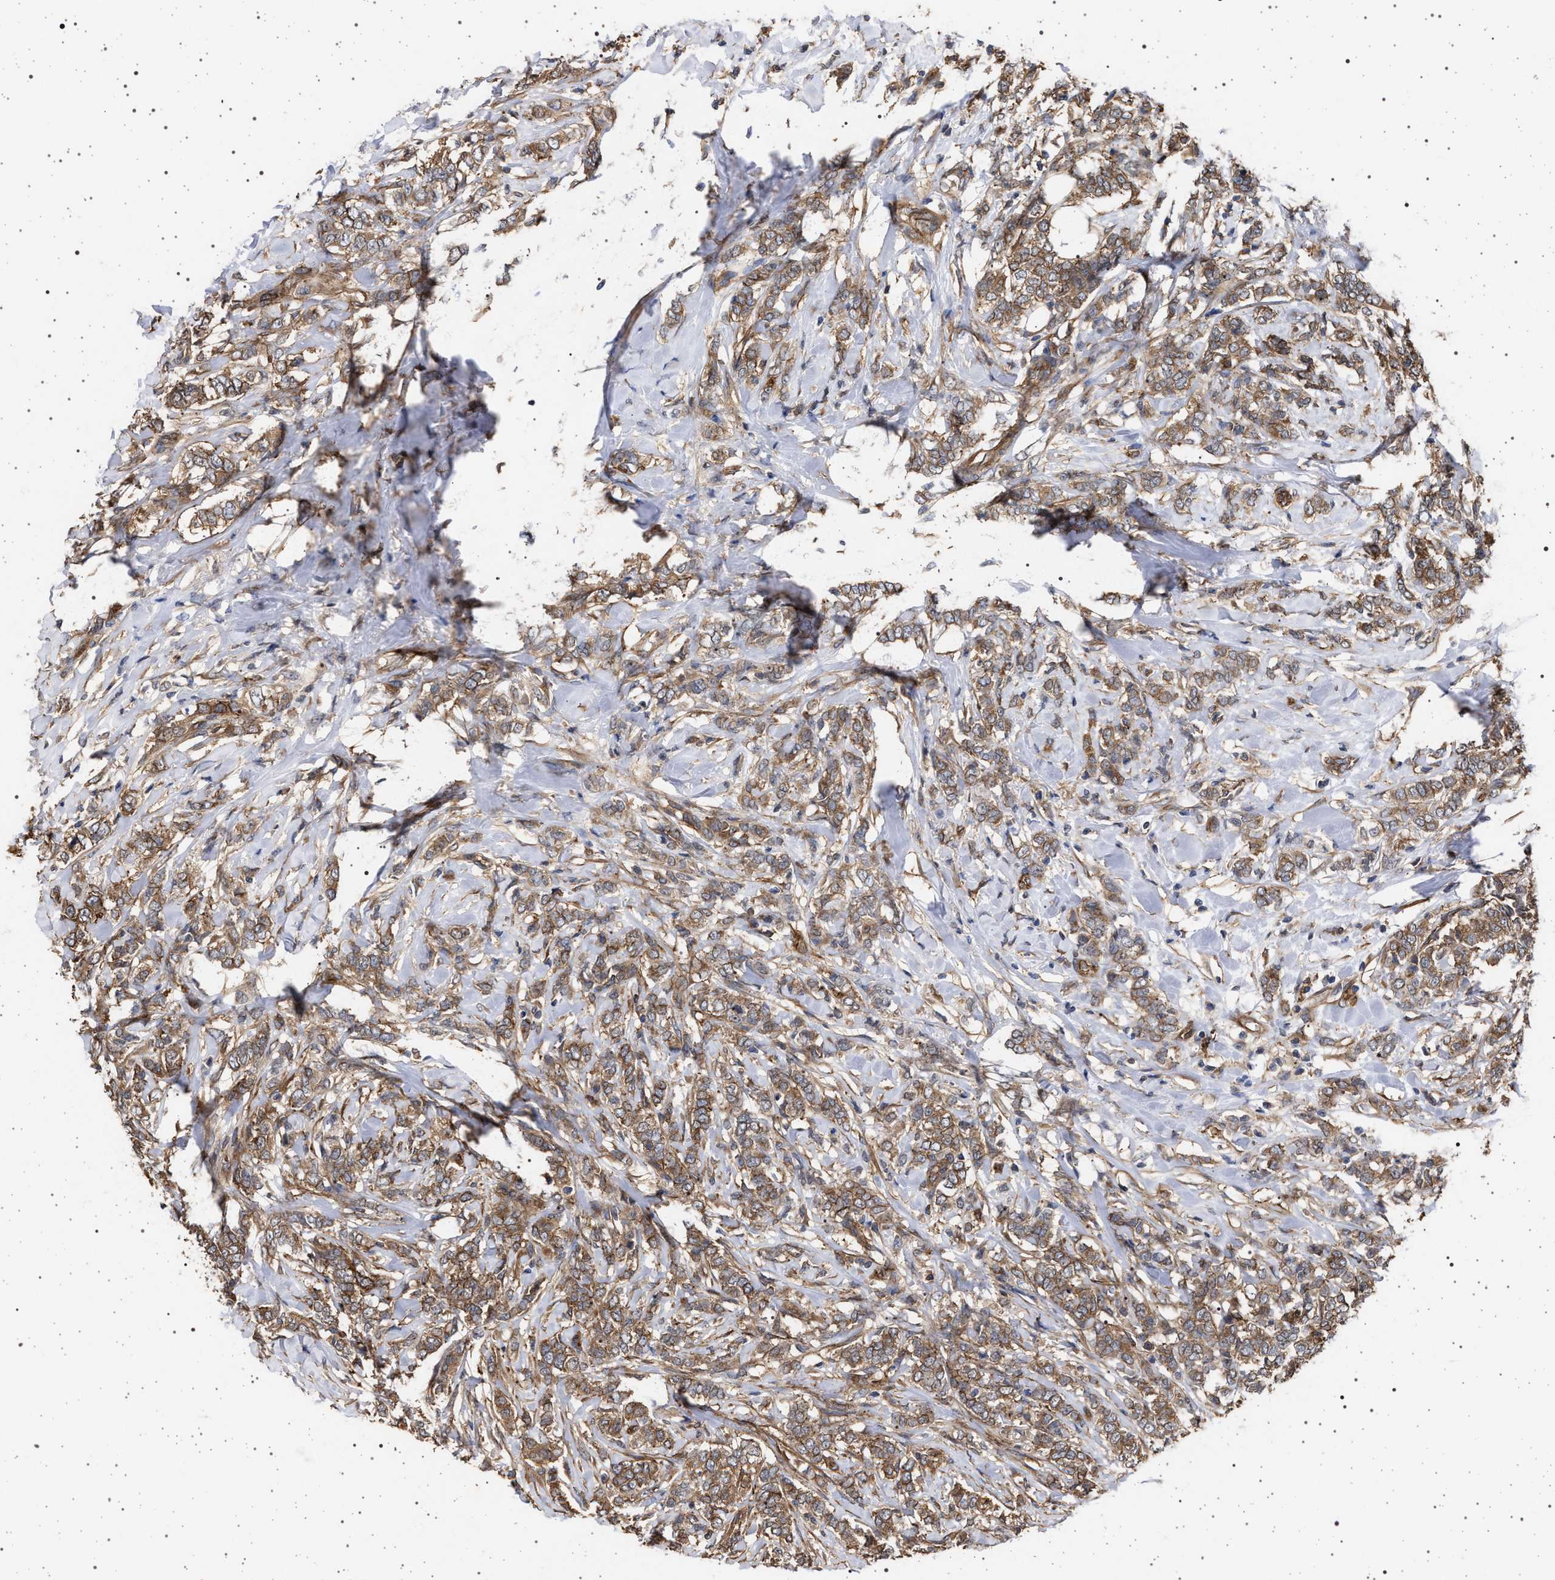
{"staining": {"intensity": "moderate", "quantity": ">75%", "location": "cytoplasmic/membranous"}, "tissue": "breast cancer", "cell_type": "Tumor cells", "image_type": "cancer", "snomed": [{"axis": "morphology", "description": "Lobular carcinoma"}, {"axis": "topography", "description": "Skin"}, {"axis": "topography", "description": "Breast"}], "caption": "This micrograph displays IHC staining of human breast cancer, with medium moderate cytoplasmic/membranous expression in about >75% of tumor cells.", "gene": "IFT20", "patient": {"sex": "female", "age": 46}}